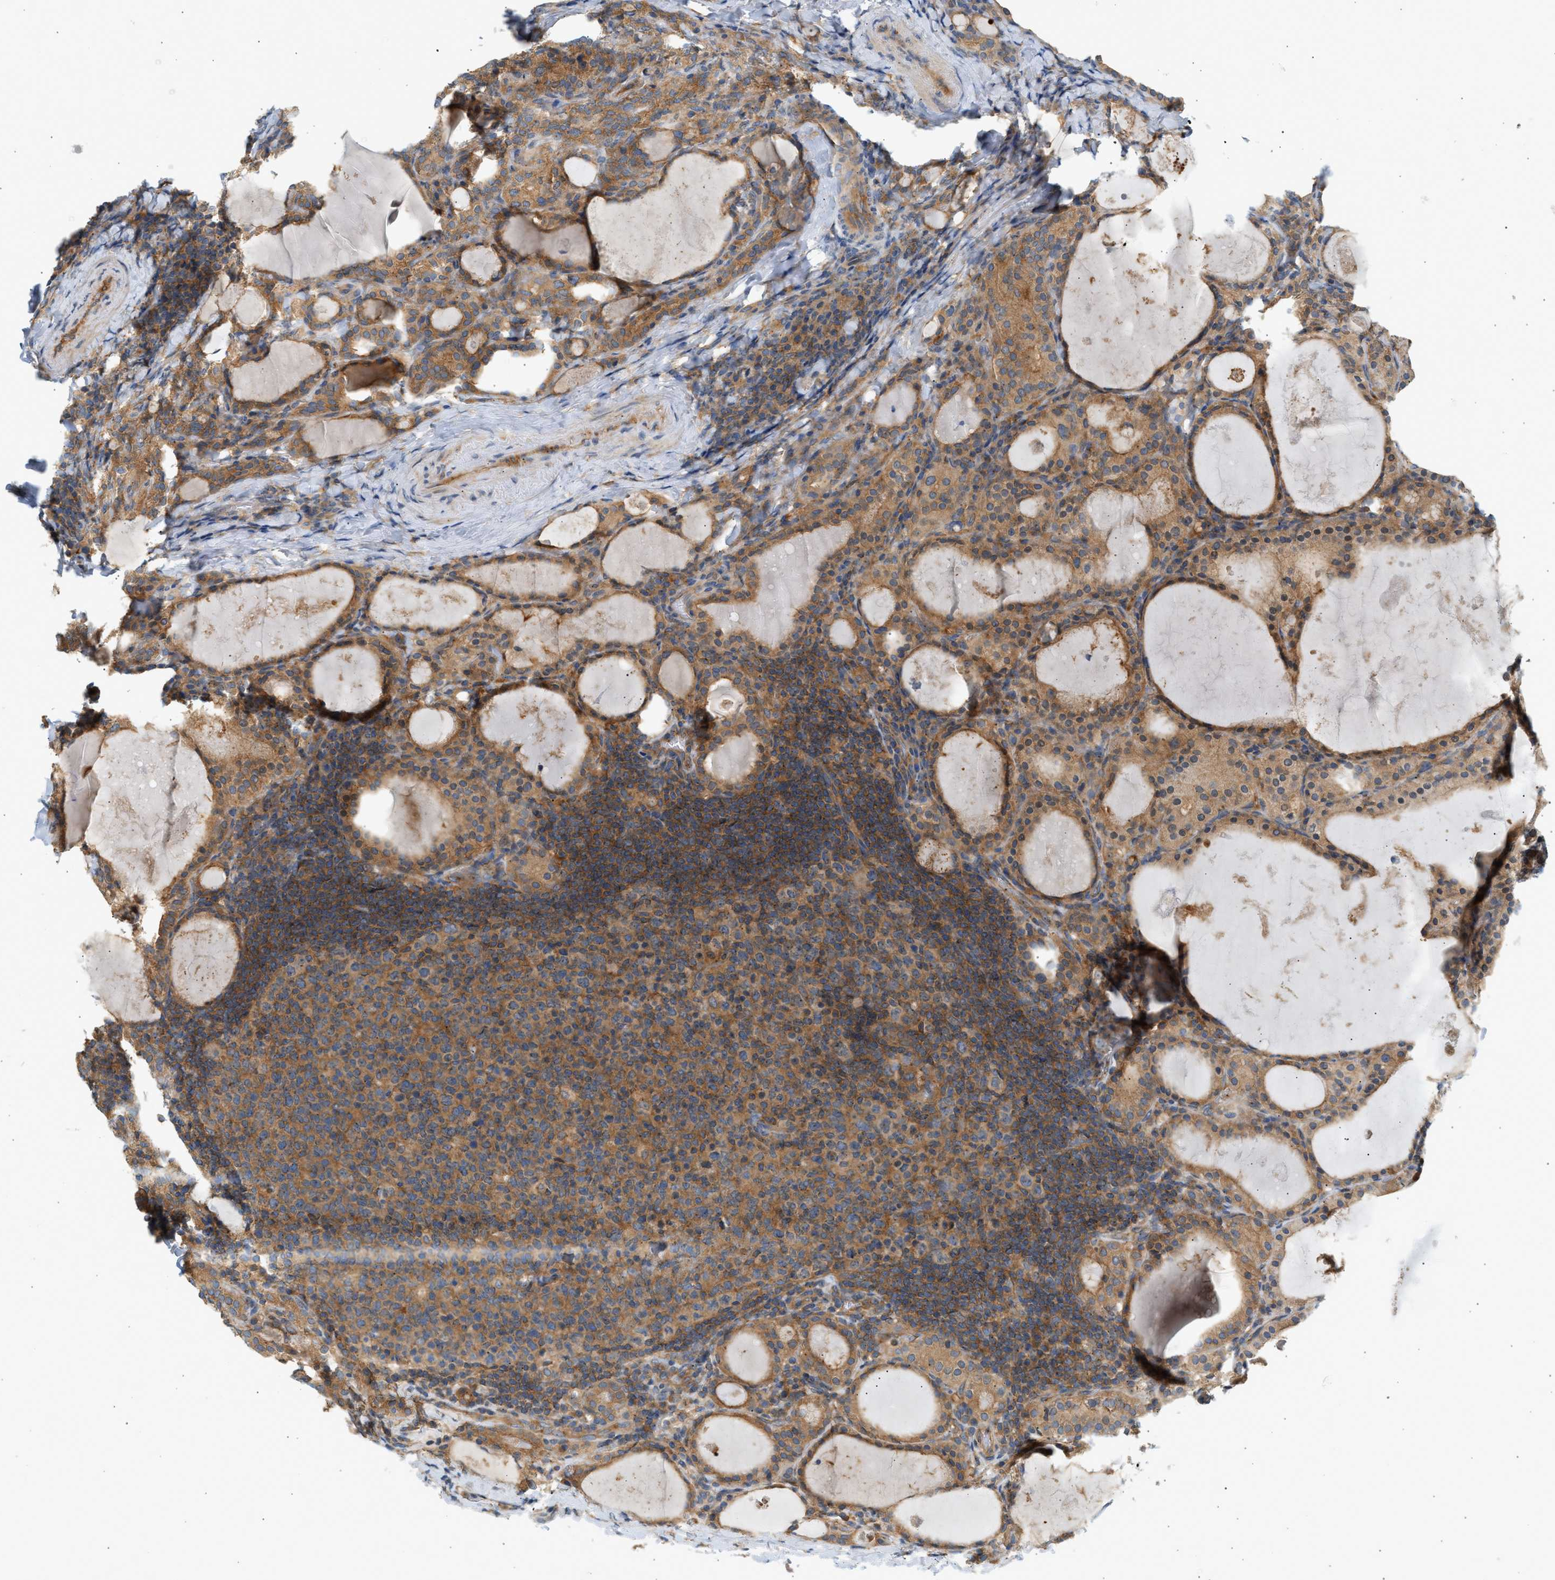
{"staining": {"intensity": "moderate", "quantity": ">75%", "location": "cytoplasmic/membranous"}, "tissue": "thyroid cancer", "cell_type": "Tumor cells", "image_type": "cancer", "snomed": [{"axis": "morphology", "description": "Papillary adenocarcinoma, NOS"}, {"axis": "topography", "description": "Thyroid gland"}], "caption": "This histopathology image shows immunohistochemistry (IHC) staining of human thyroid papillary adenocarcinoma, with medium moderate cytoplasmic/membranous expression in about >75% of tumor cells.", "gene": "PAFAH1B1", "patient": {"sex": "female", "age": 42}}